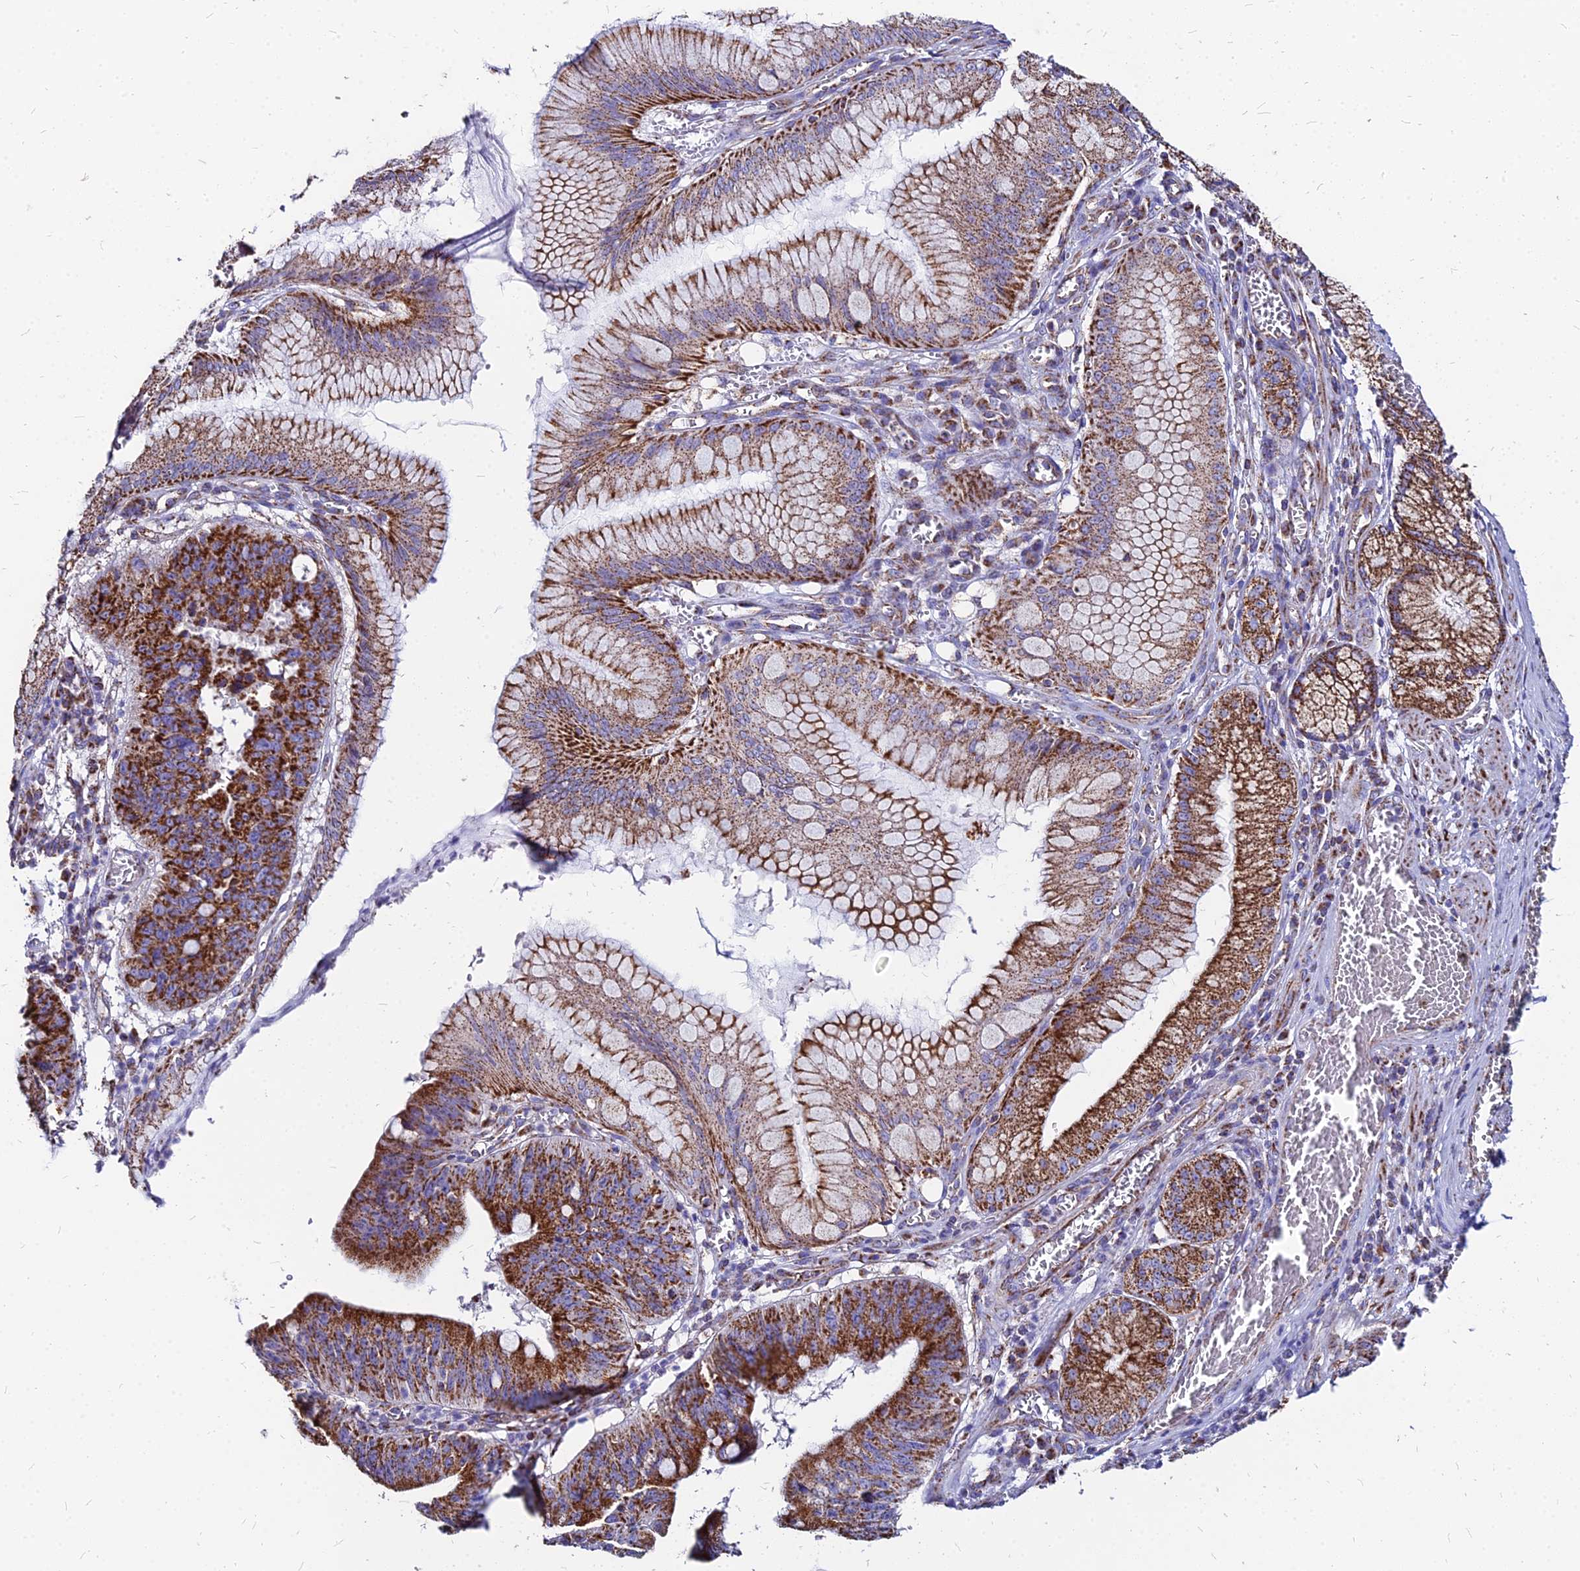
{"staining": {"intensity": "strong", "quantity": ">75%", "location": "cytoplasmic/membranous"}, "tissue": "stomach cancer", "cell_type": "Tumor cells", "image_type": "cancer", "snomed": [{"axis": "morphology", "description": "Adenocarcinoma, NOS"}, {"axis": "topography", "description": "Stomach"}], "caption": "Immunohistochemical staining of human stomach cancer (adenocarcinoma) displays high levels of strong cytoplasmic/membranous positivity in approximately >75% of tumor cells.", "gene": "DLD", "patient": {"sex": "male", "age": 59}}